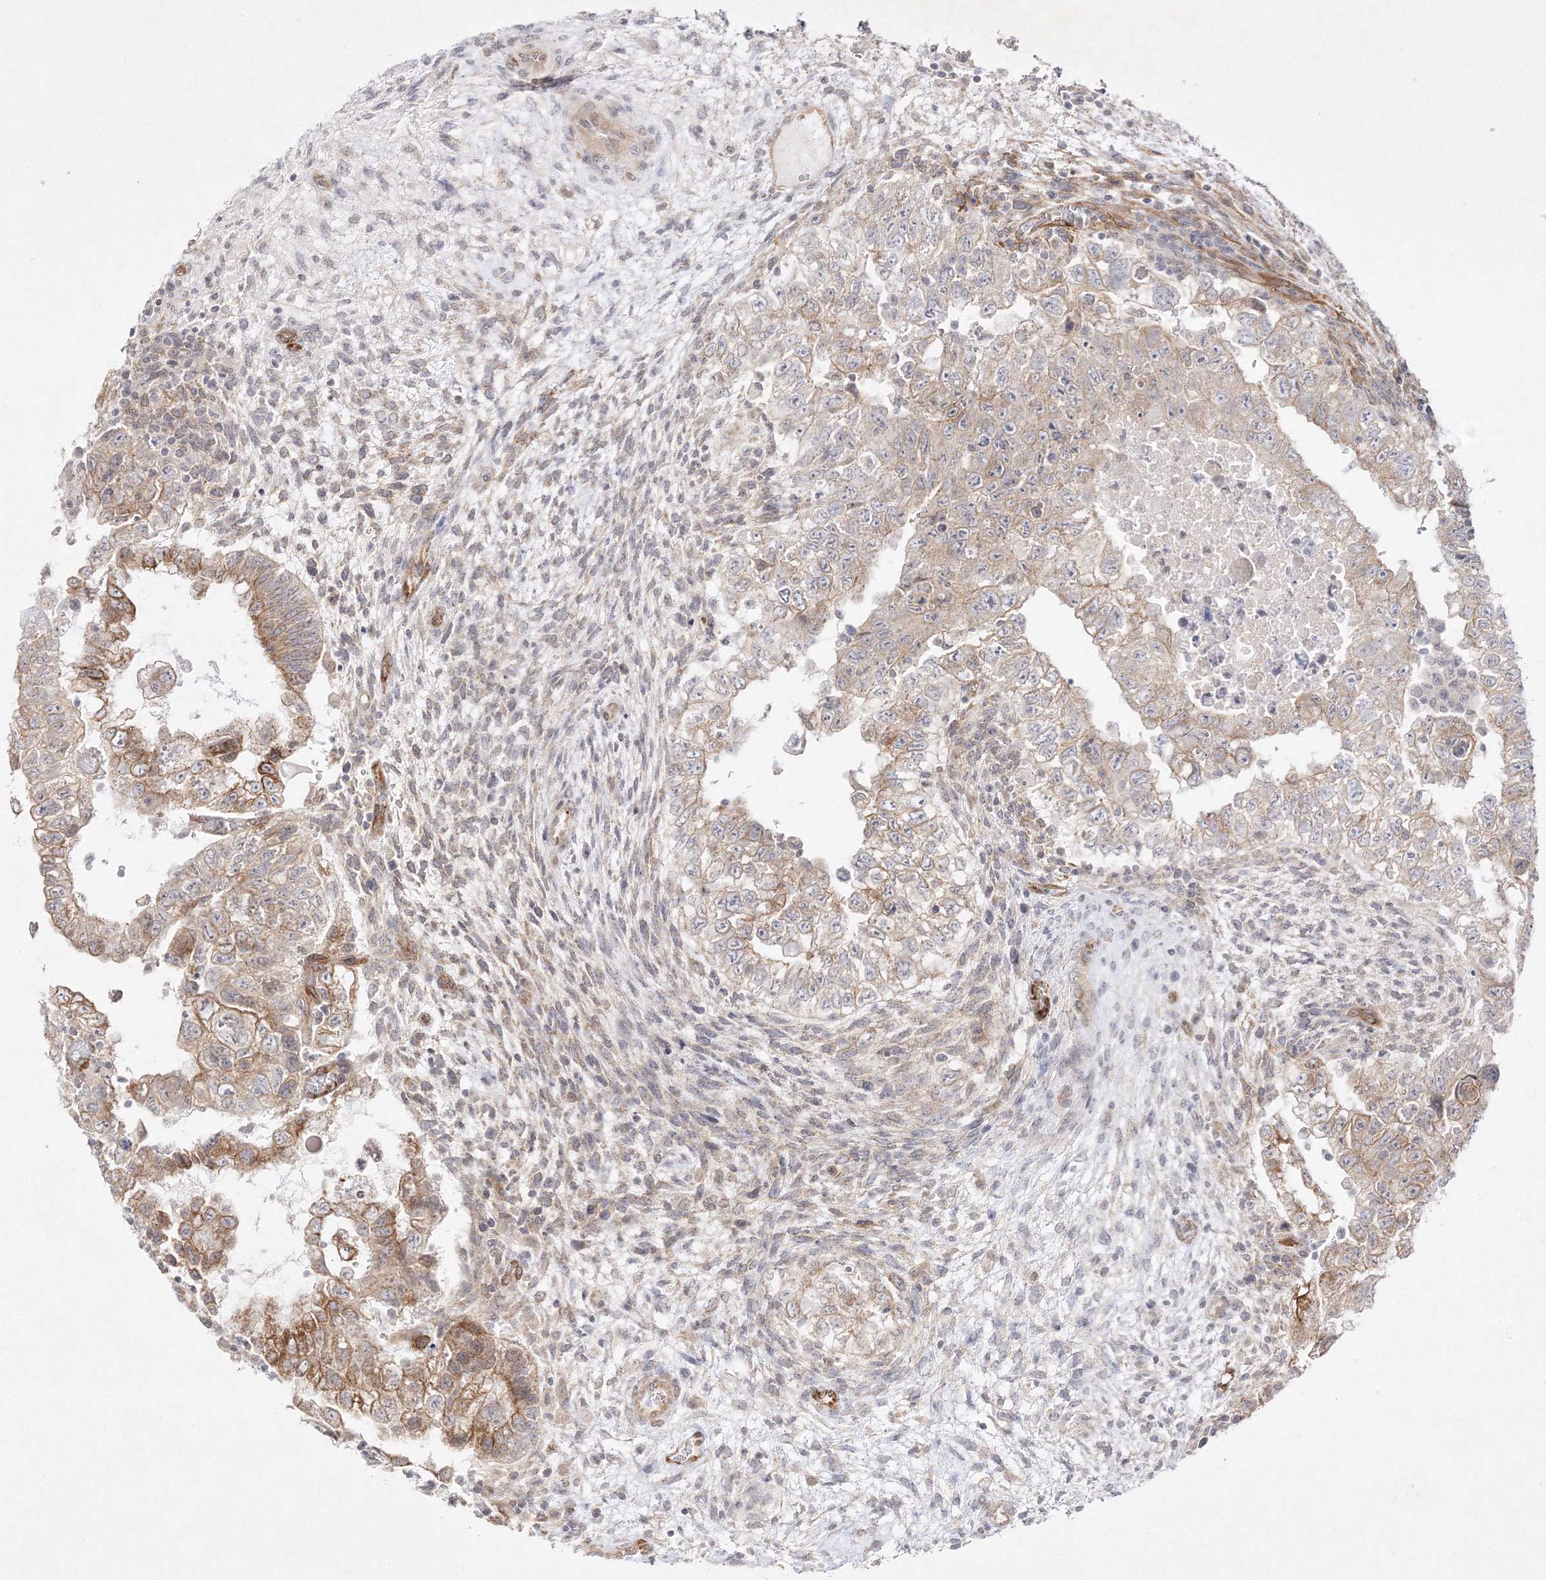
{"staining": {"intensity": "moderate", "quantity": "25%-75%", "location": "cytoplasmic/membranous"}, "tissue": "testis cancer", "cell_type": "Tumor cells", "image_type": "cancer", "snomed": [{"axis": "morphology", "description": "Carcinoma, Embryonal, NOS"}, {"axis": "topography", "description": "Testis"}], "caption": "Immunohistochemical staining of testis cancer (embryonal carcinoma) exhibits medium levels of moderate cytoplasmic/membranous protein expression in about 25%-75% of tumor cells. Immunohistochemistry stains the protein of interest in brown and the nuclei are stained blue.", "gene": "C2CD2", "patient": {"sex": "male", "age": 37}}